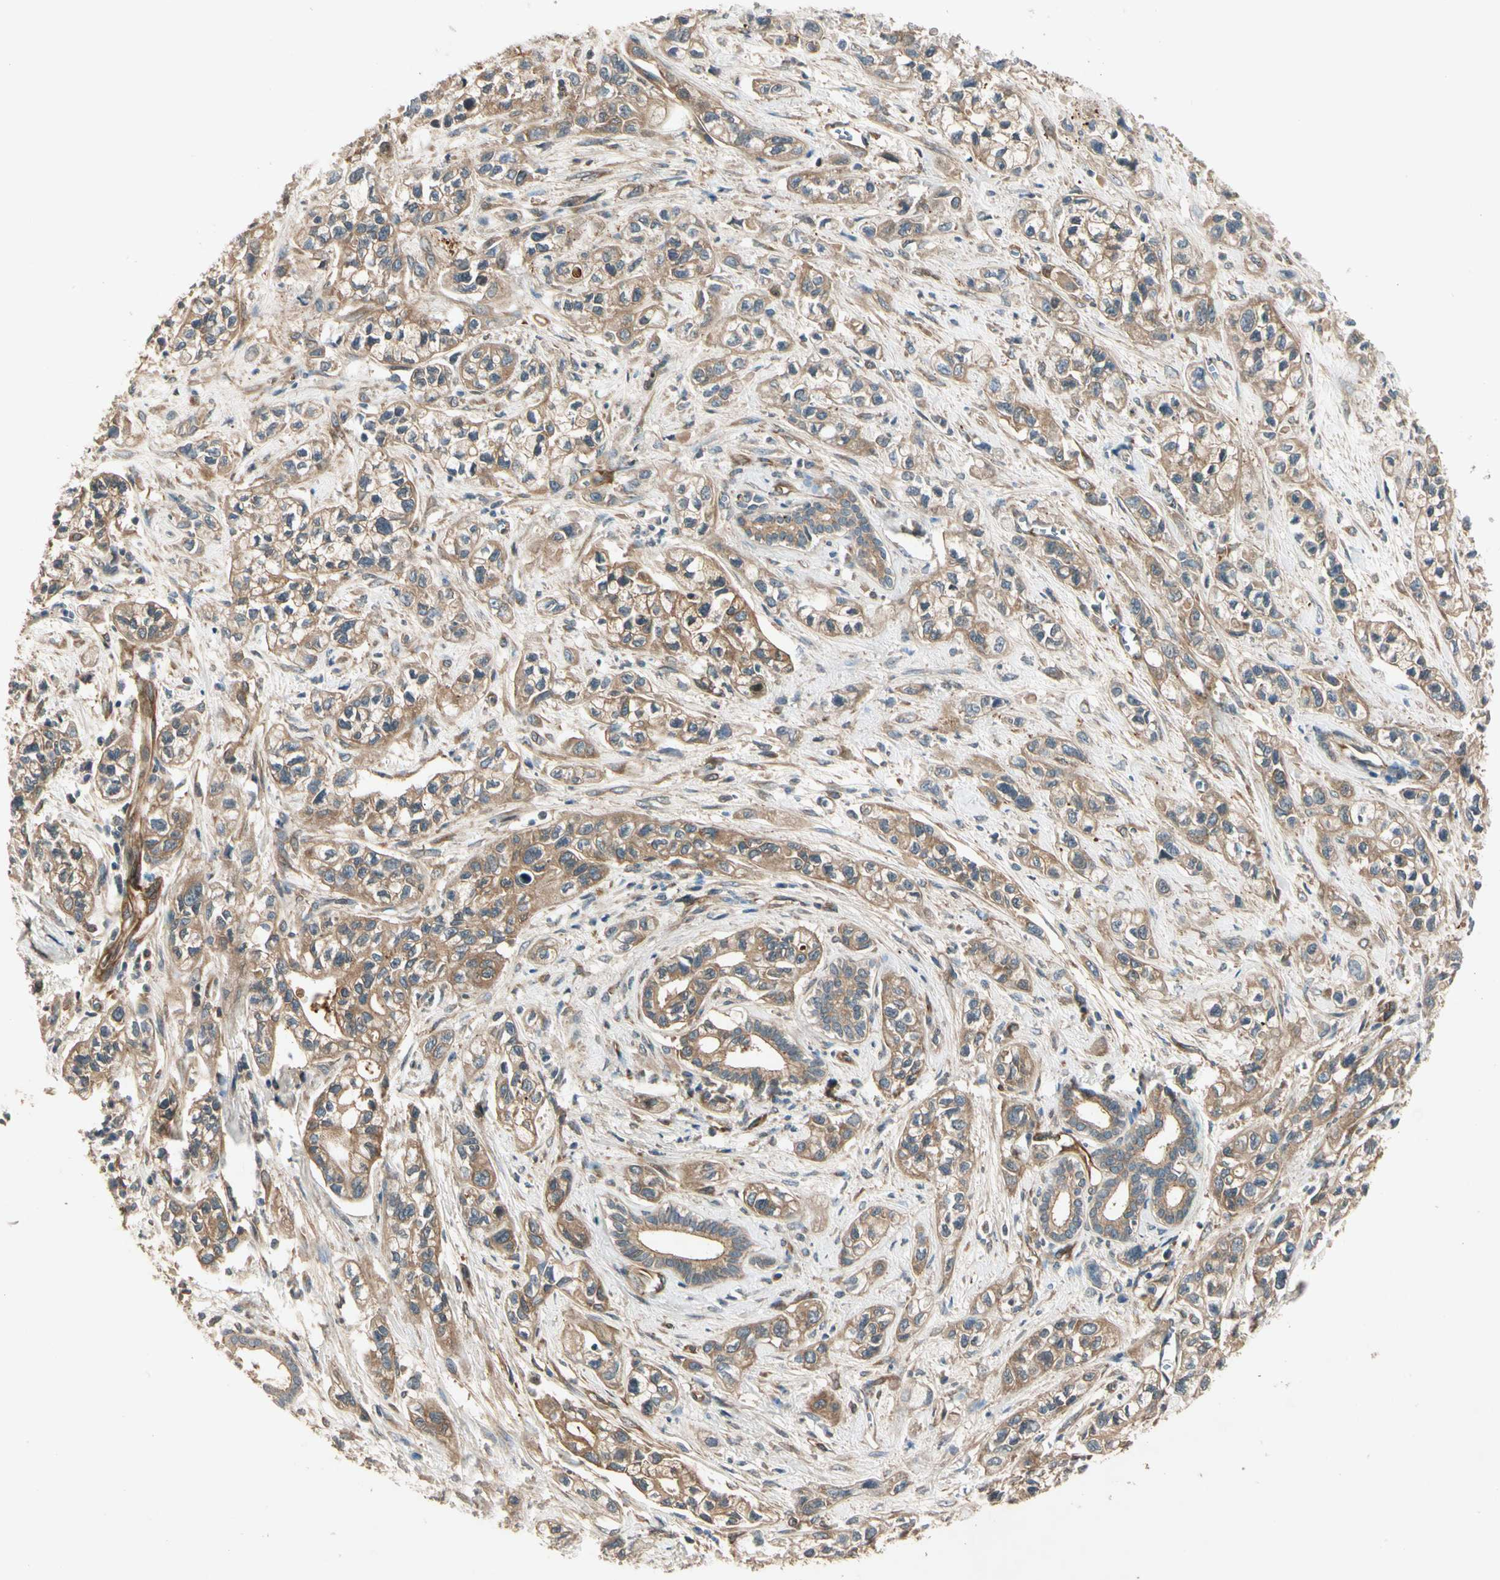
{"staining": {"intensity": "weak", "quantity": ">75%", "location": "cytoplasmic/membranous"}, "tissue": "pancreatic cancer", "cell_type": "Tumor cells", "image_type": "cancer", "snomed": [{"axis": "morphology", "description": "Adenocarcinoma, NOS"}, {"axis": "topography", "description": "Pancreas"}], "caption": "Approximately >75% of tumor cells in human pancreatic adenocarcinoma display weak cytoplasmic/membranous protein positivity as visualized by brown immunohistochemical staining.", "gene": "ROCK2", "patient": {"sex": "male", "age": 74}}